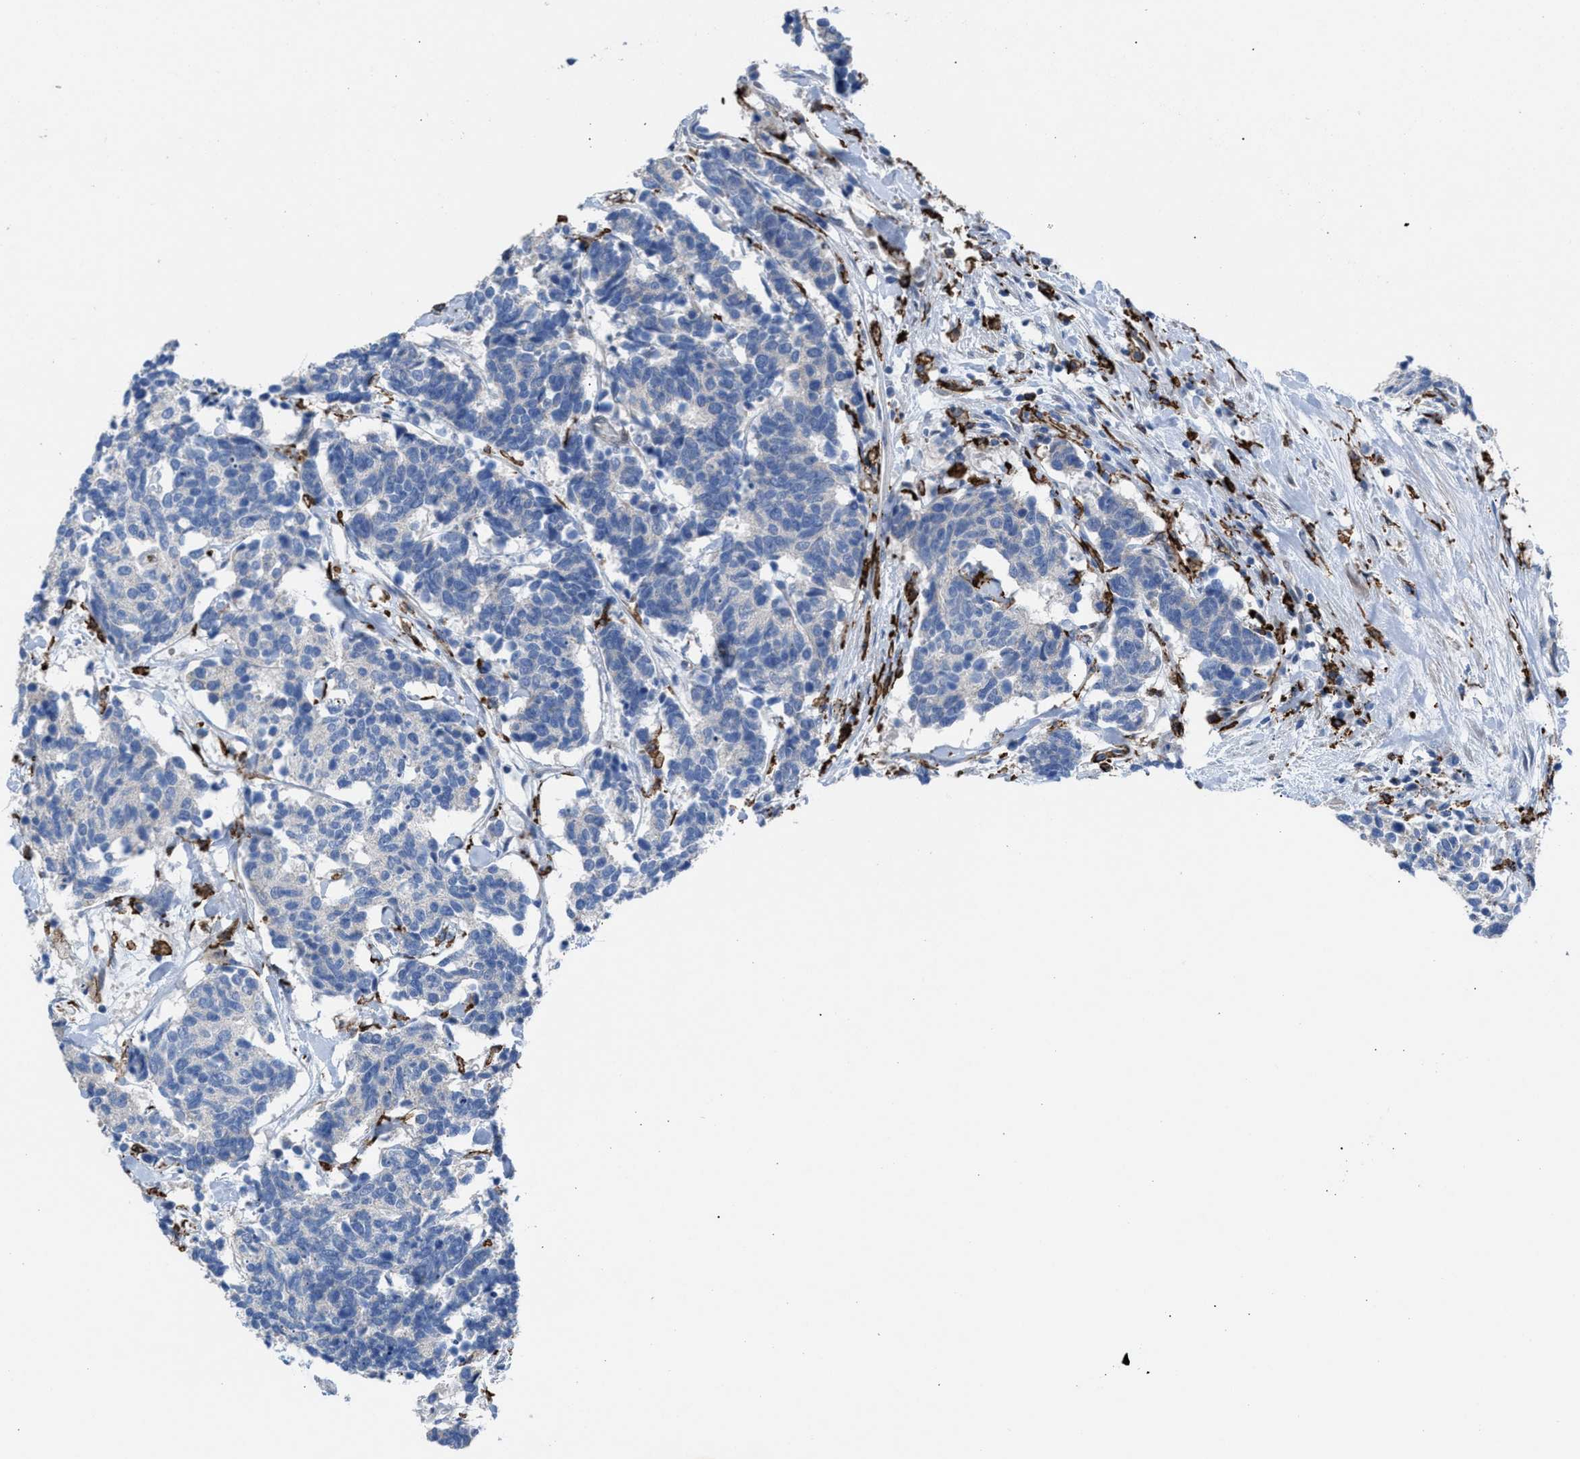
{"staining": {"intensity": "negative", "quantity": "none", "location": "none"}, "tissue": "carcinoid", "cell_type": "Tumor cells", "image_type": "cancer", "snomed": [{"axis": "morphology", "description": "Carcinoma, NOS"}, {"axis": "morphology", "description": "Carcinoid, malignant, NOS"}, {"axis": "topography", "description": "Urinary bladder"}], "caption": "DAB (3,3'-diaminobenzidine) immunohistochemical staining of carcinoma displays no significant positivity in tumor cells. (DAB immunohistochemistry, high magnification).", "gene": "SLC47A1", "patient": {"sex": "male", "age": 57}}